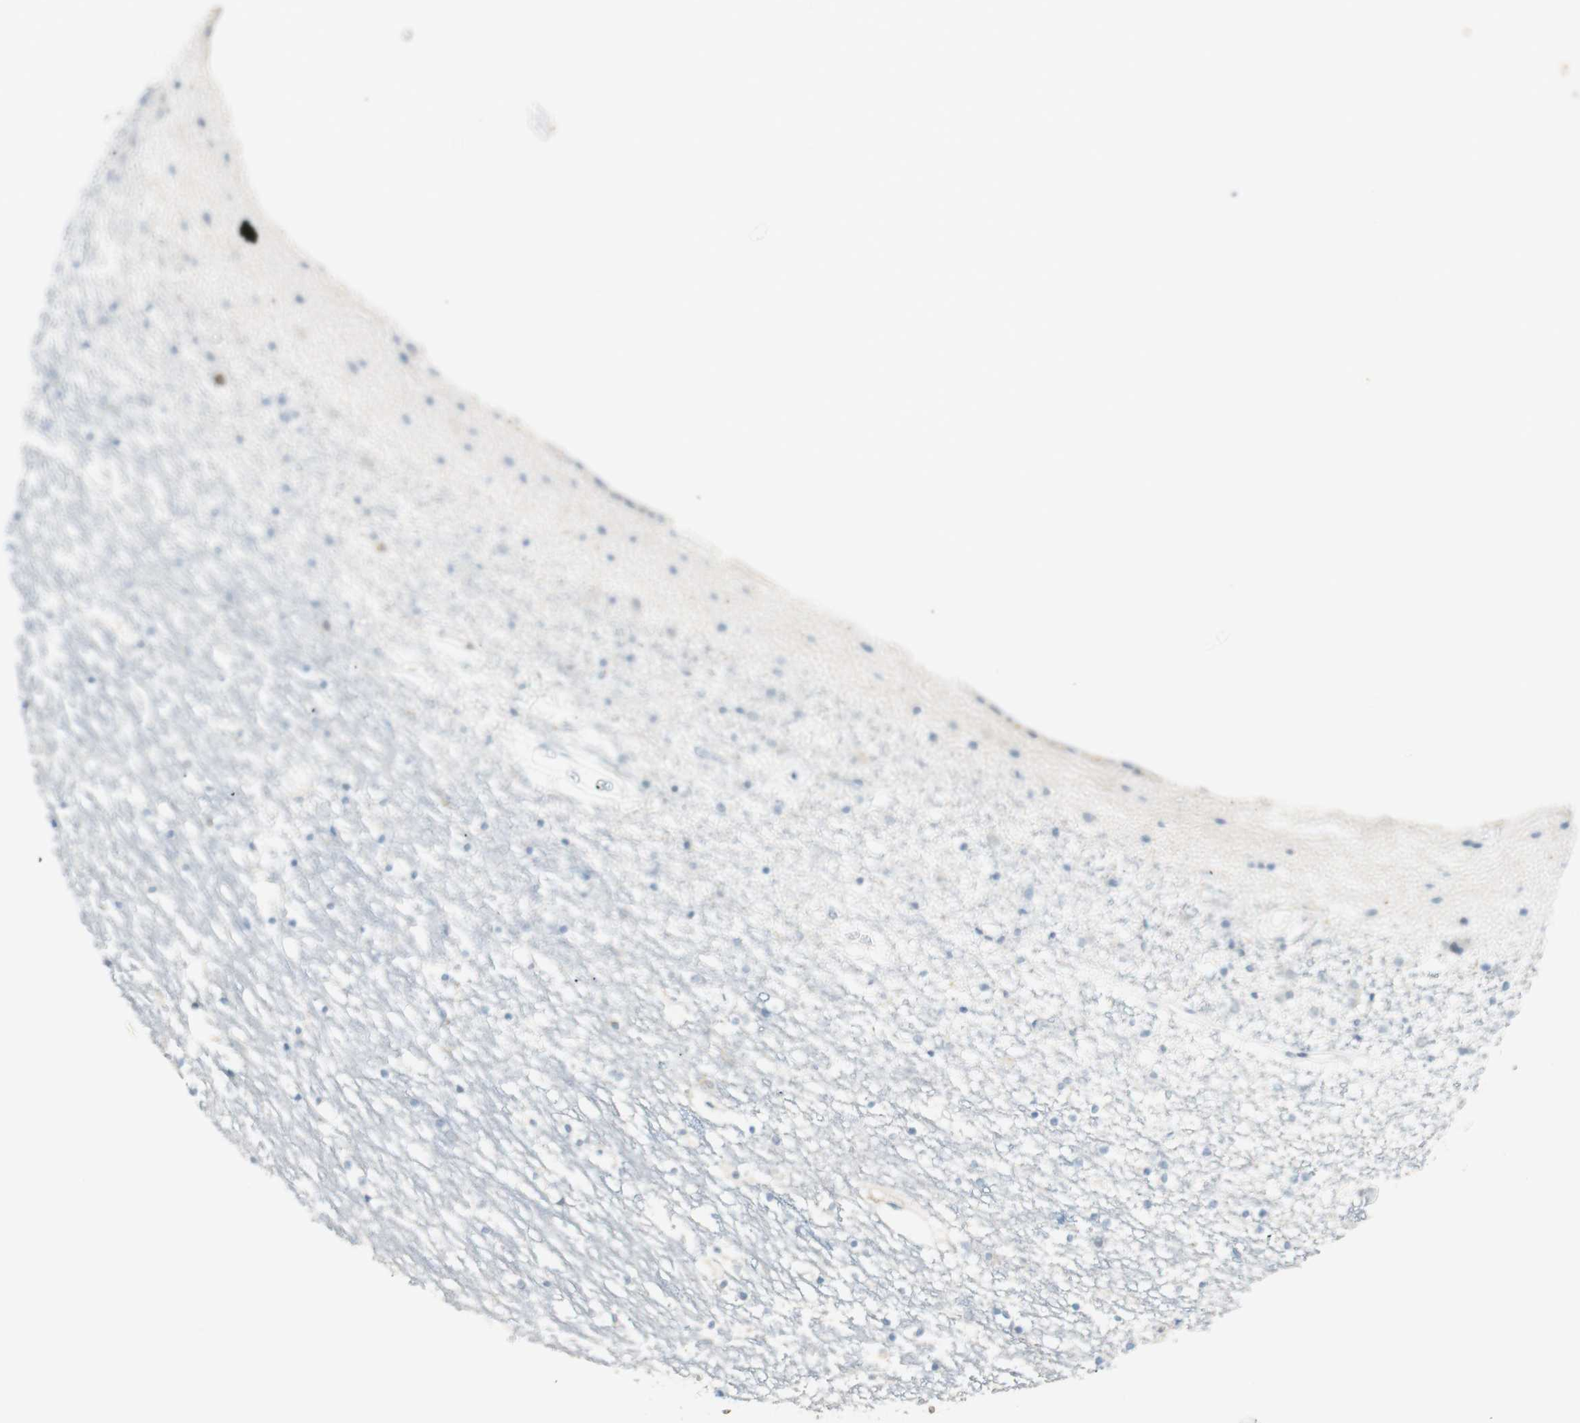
{"staining": {"intensity": "weak", "quantity": "<25%", "location": "cytoplasmic/membranous"}, "tissue": "caudate", "cell_type": "Glial cells", "image_type": "normal", "snomed": [{"axis": "morphology", "description": "Normal tissue, NOS"}, {"axis": "topography", "description": "Lateral ventricle wall"}], "caption": "High power microscopy photomicrograph of an IHC micrograph of benign caudate, revealing no significant expression in glial cells.", "gene": "HPGD", "patient": {"sex": "male", "age": 45}}